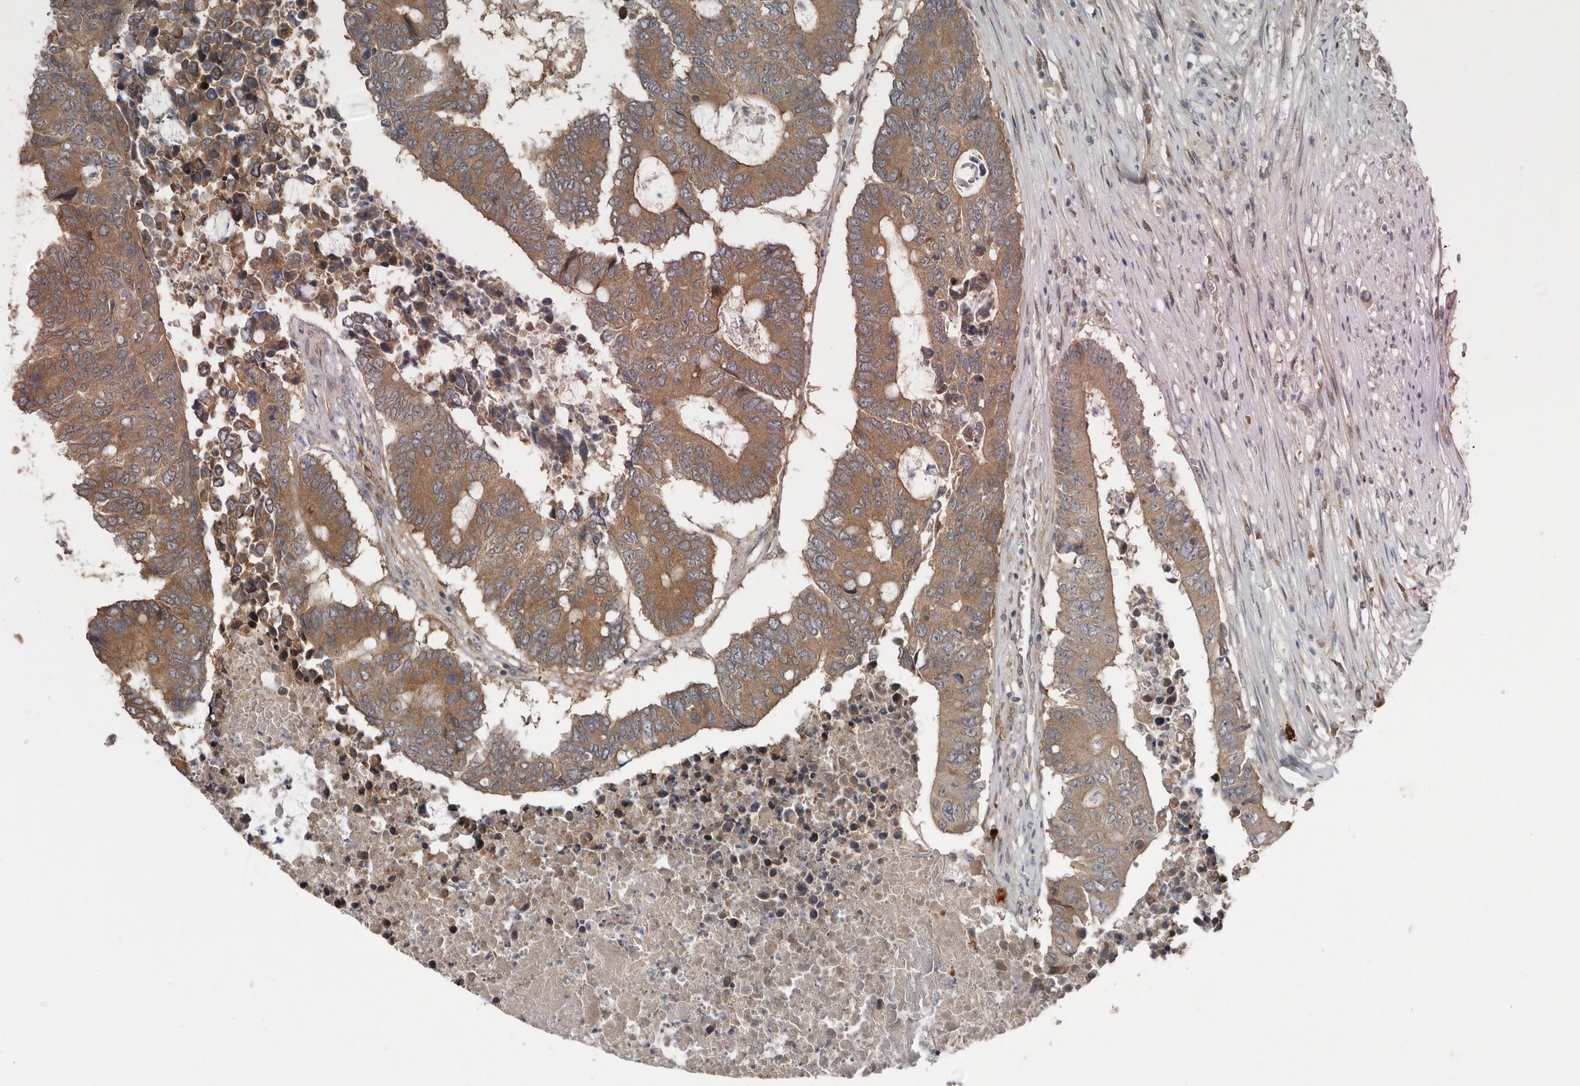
{"staining": {"intensity": "moderate", "quantity": ">75%", "location": "cytoplasmic/membranous"}, "tissue": "colorectal cancer", "cell_type": "Tumor cells", "image_type": "cancer", "snomed": [{"axis": "morphology", "description": "Adenocarcinoma, NOS"}, {"axis": "topography", "description": "Colon"}], "caption": "A brown stain highlights moderate cytoplasmic/membranous staining of a protein in human colorectal cancer tumor cells. (IHC, brightfield microscopy, high magnification).", "gene": "CHML", "patient": {"sex": "male", "age": 87}}